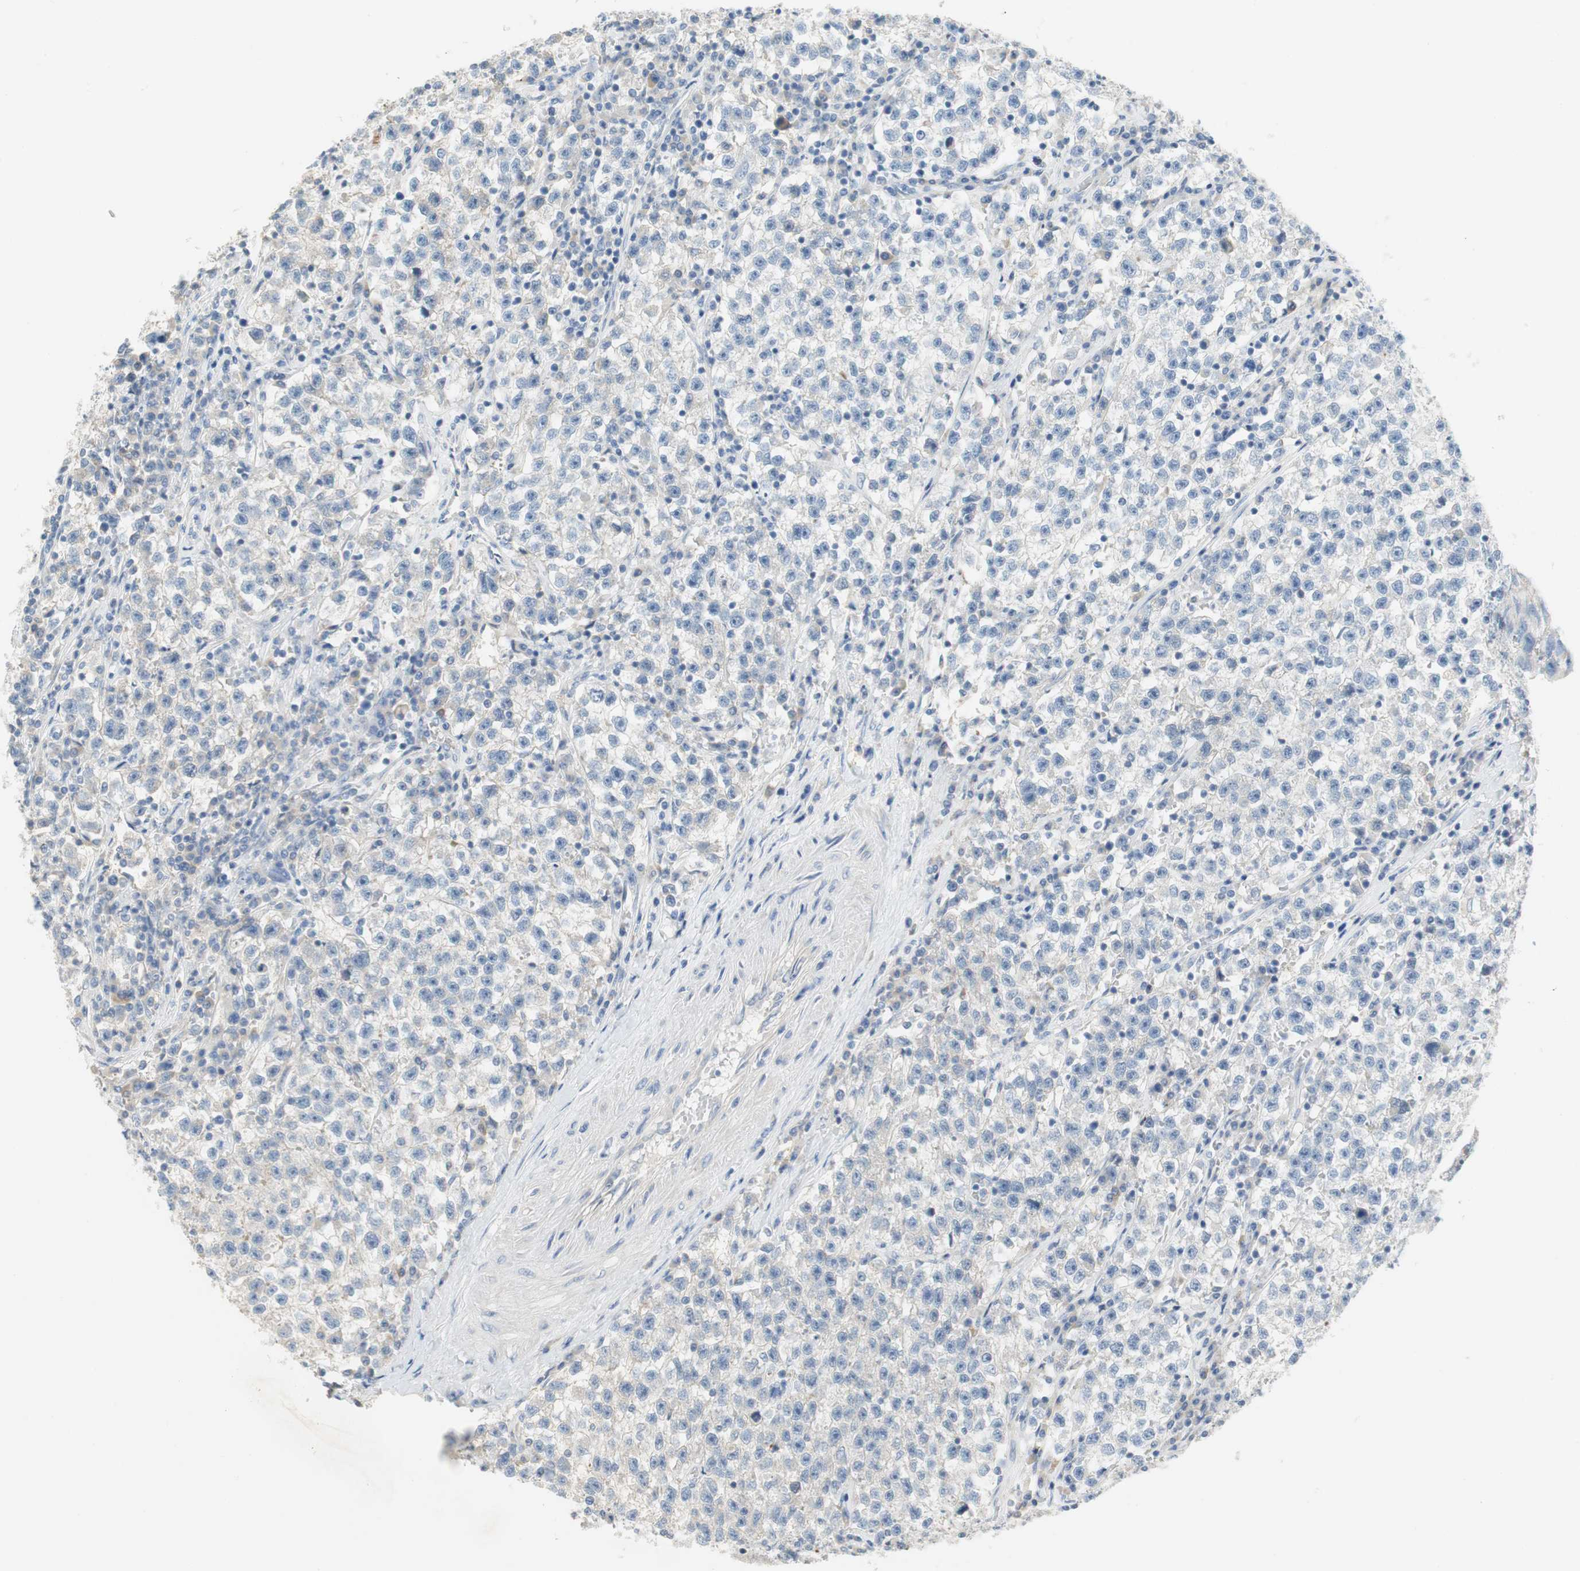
{"staining": {"intensity": "negative", "quantity": "none", "location": "none"}, "tissue": "testis cancer", "cell_type": "Tumor cells", "image_type": "cancer", "snomed": [{"axis": "morphology", "description": "Seminoma, NOS"}, {"axis": "topography", "description": "Testis"}], "caption": "Immunohistochemistry (IHC) of human seminoma (testis) demonstrates no expression in tumor cells. (Stains: DAB IHC with hematoxylin counter stain, Microscopy: brightfield microscopy at high magnification).", "gene": "CCM2L", "patient": {"sex": "male", "age": 22}}